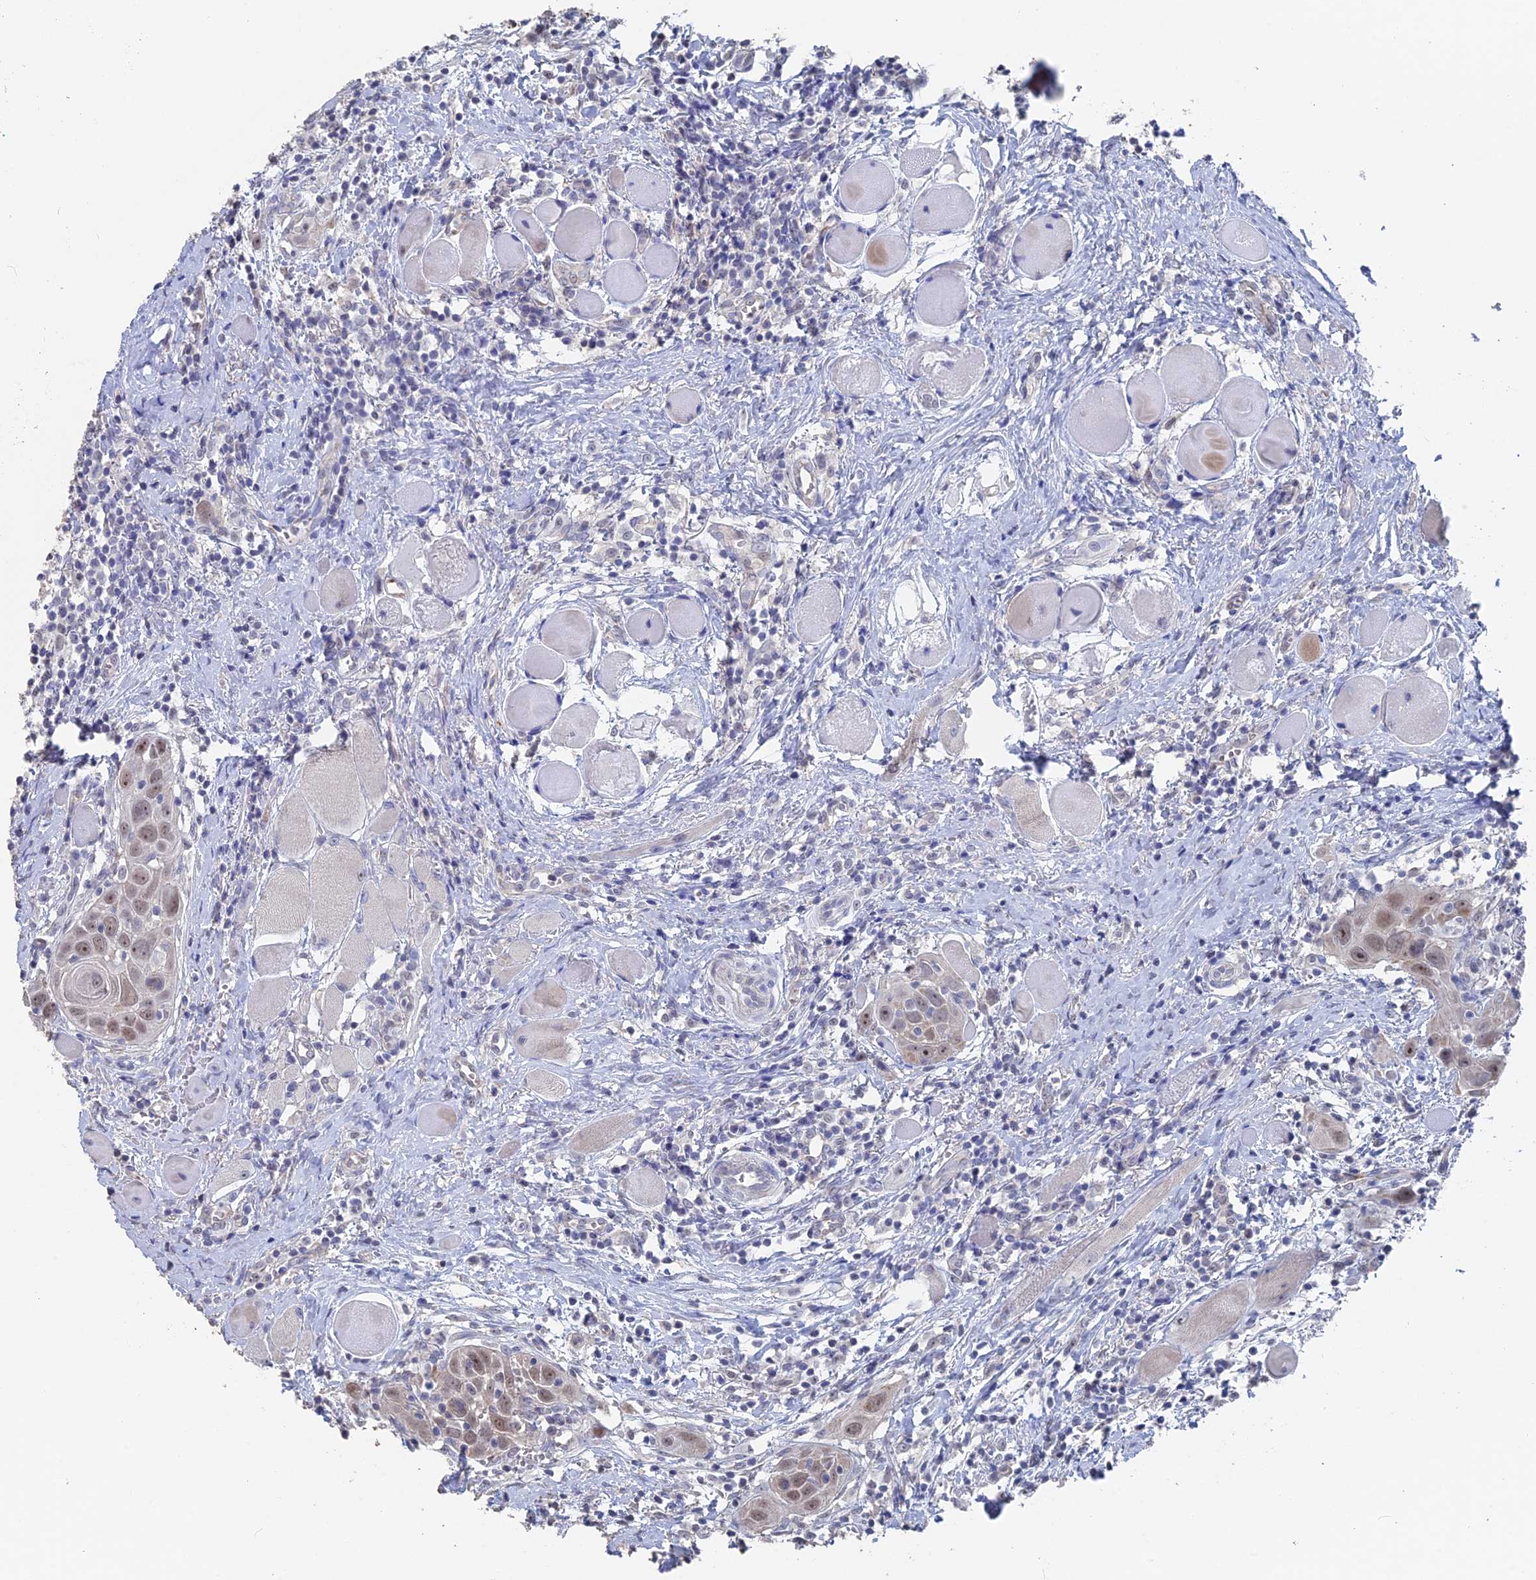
{"staining": {"intensity": "weak", "quantity": ">75%", "location": "nuclear"}, "tissue": "head and neck cancer", "cell_type": "Tumor cells", "image_type": "cancer", "snomed": [{"axis": "morphology", "description": "Squamous cell carcinoma, NOS"}, {"axis": "topography", "description": "Oral tissue"}, {"axis": "topography", "description": "Head-Neck"}], "caption": "Protein staining demonstrates weak nuclear positivity in approximately >75% of tumor cells in head and neck cancer (squamous cell carcinoma).", "gene": "SEMG2", "patient": {"sex": "female", "age": 50}}